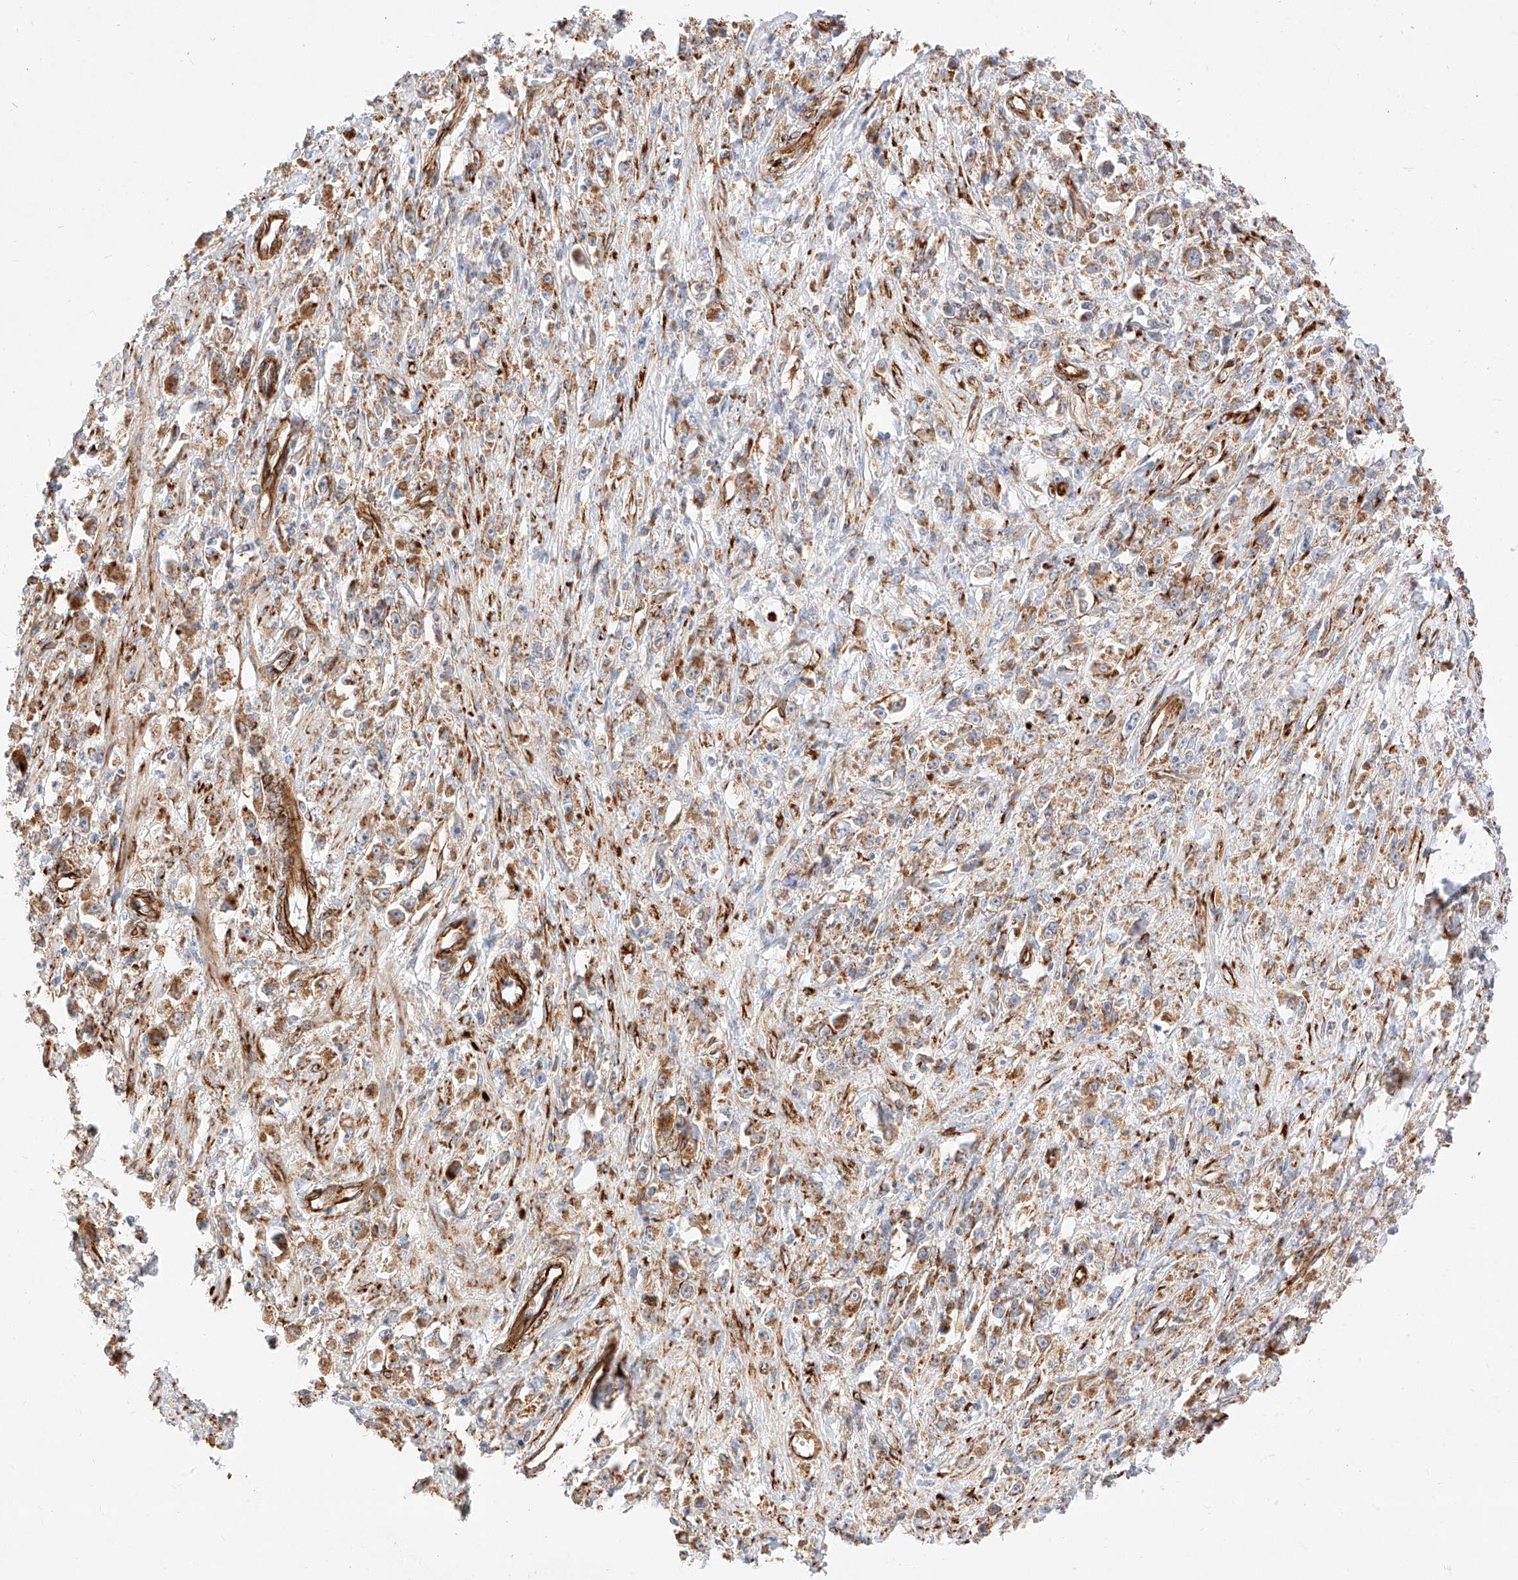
{"staining": {"intensity": "moderate", "quantity": ">75%", "location": "cytoplasmic/membranous"}, "tissue": "stomach cancer", "cell_type": "Tumor cells", "image_type": "cancer", "snomed": [{"axis": "morphology", "description": "Adenocarcinoma, NOS"}, {"axis": "topography", "description": "Stomach"}], "caption": "Protein expression analysis of human stomach cancer (adenocarcinoma) reveals moderate cytoplasmic/membranous staining in approximately >75% of tumor cells.", "gene": "CSGALNACT2", "patient": {"sex": "female", "age": 59}}